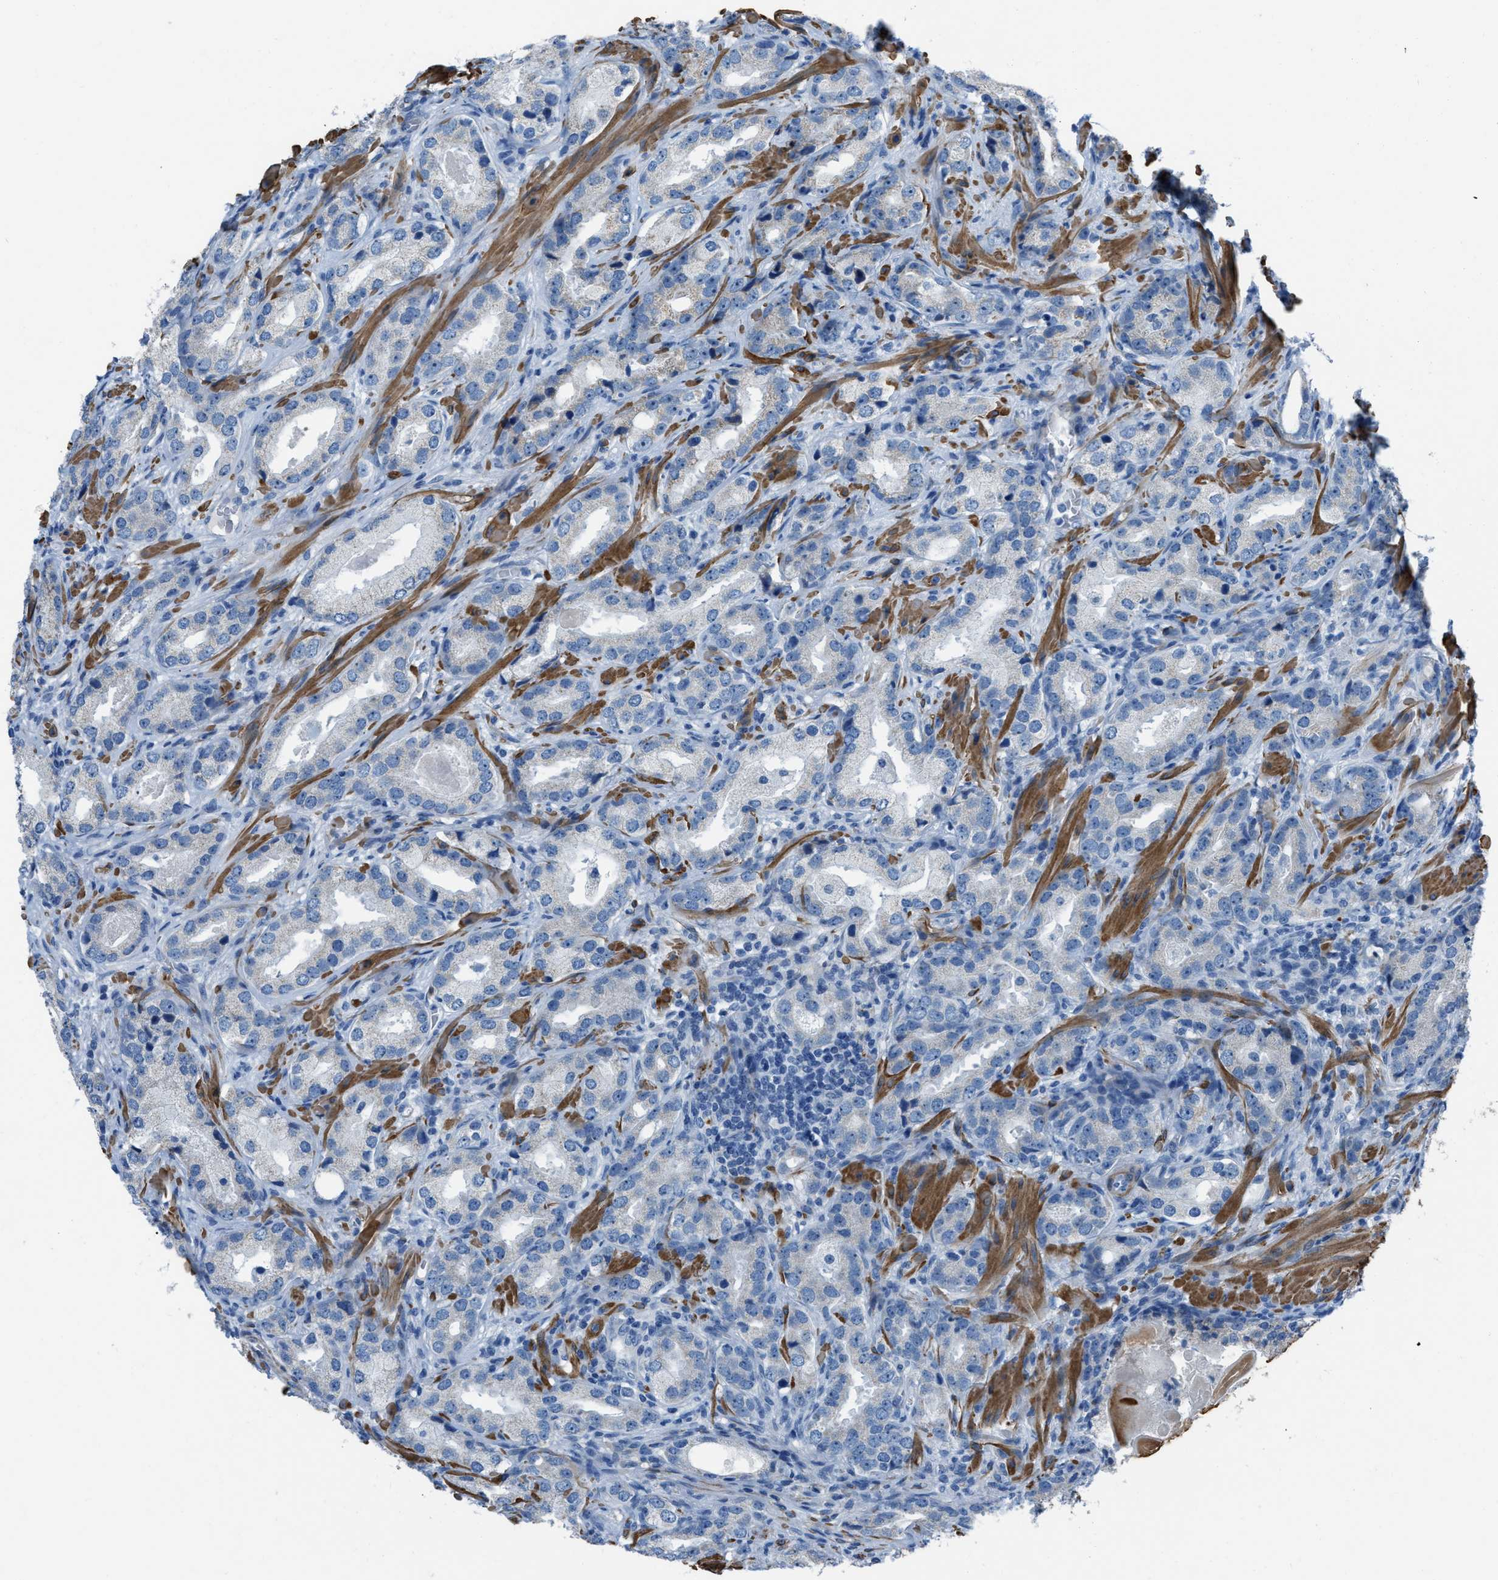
{"staining": {"intensity": "weak", "quantity": "<25%", "location": "cytoplasmic/membranous"}, "tissue": "prostate cancer", "cell_type": "Tumor cells", "image_type": "cancer", "snomed": [{"axis": "morphology", "description": "Adenocarcinoma, High grade"}, {"axis": "topography", "description": "Prostate"}], "caption": "An immunohistochemistry (IHC) micrograph of high-grade adenocarcinoma (prostate) is shown. There is no staining in tumor cells of high-grade adenocarcinoma (prostate).", "gene": "SPATC1L", "patient": {"sex": "male", "age": 63}}